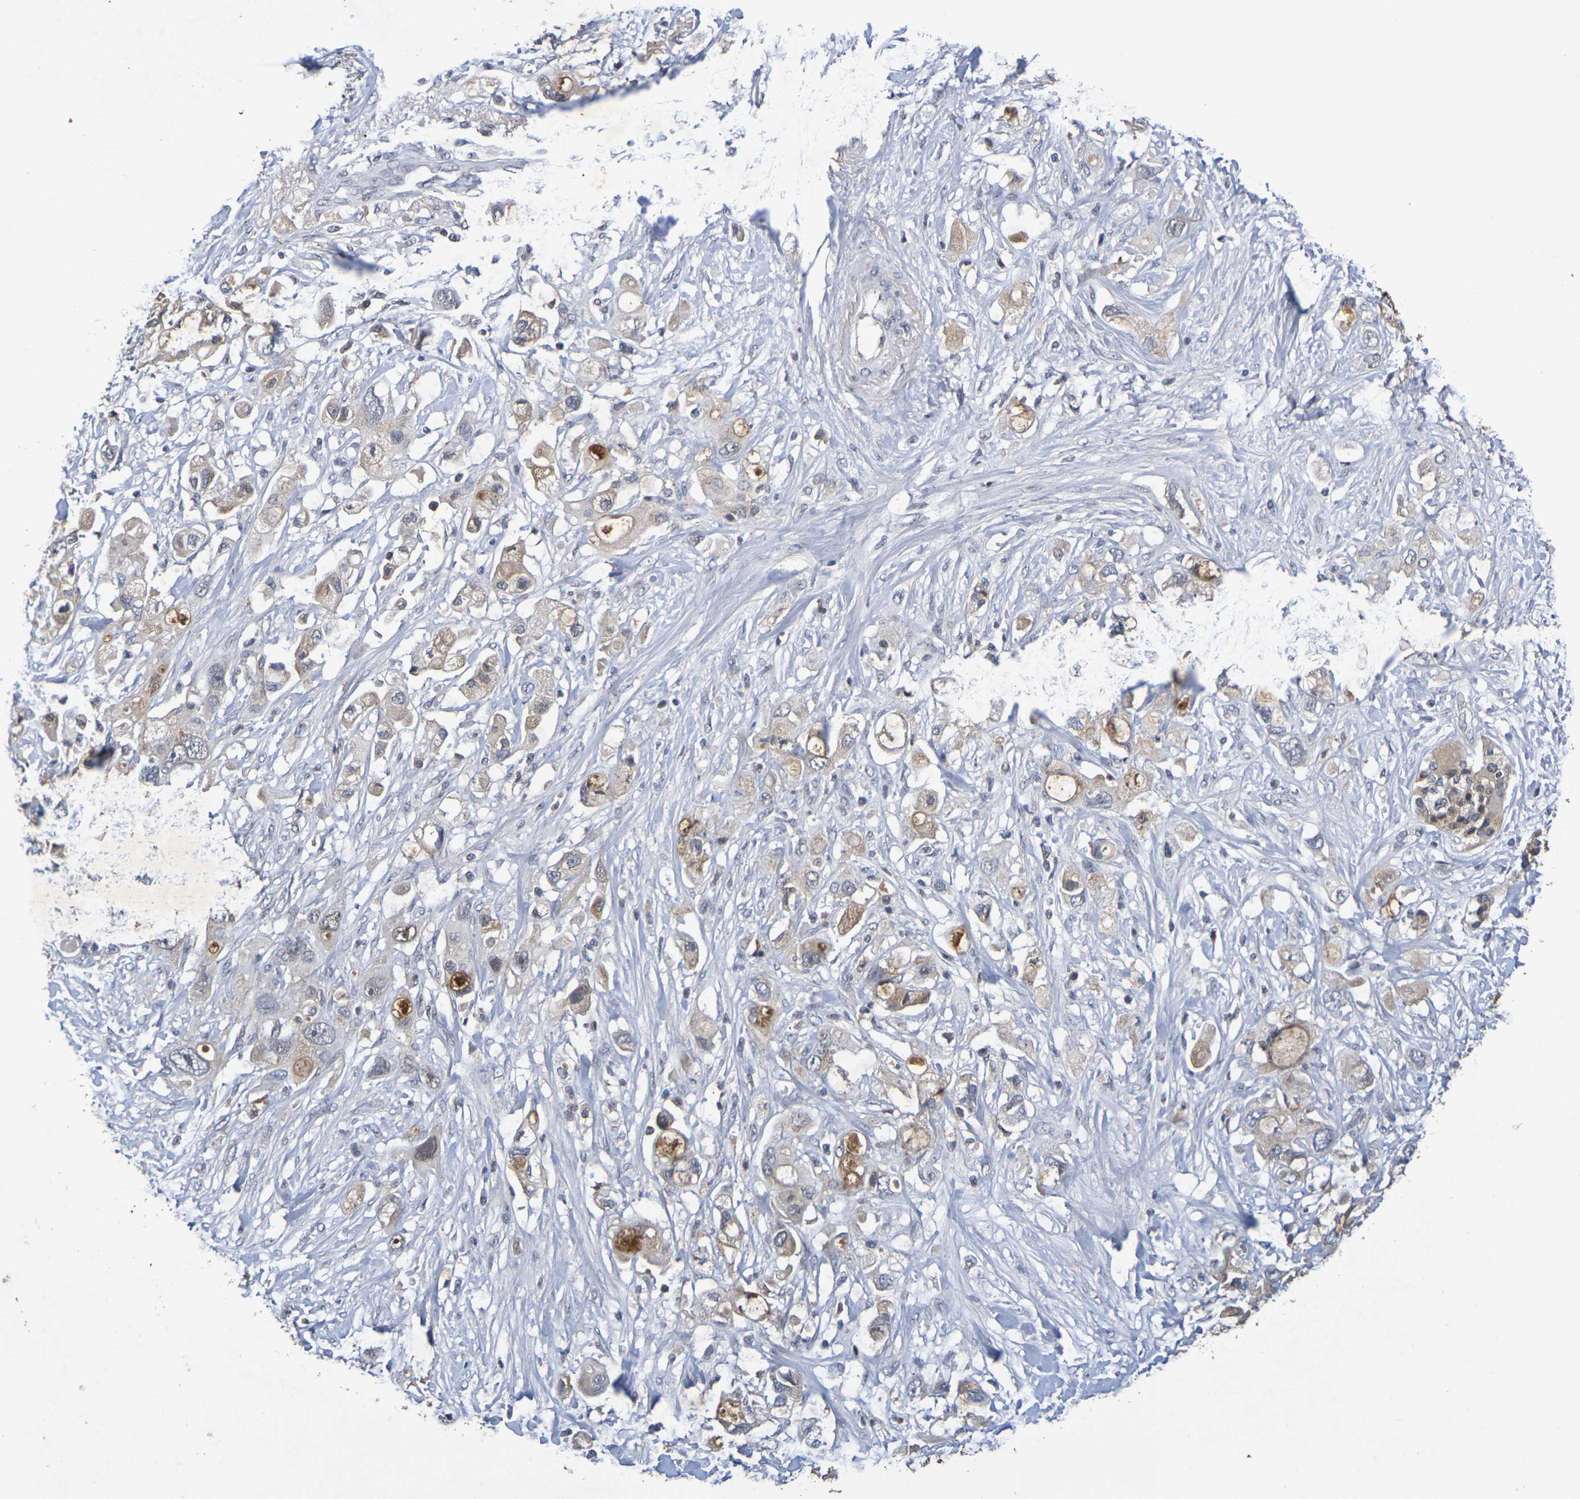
{"staining": {"intensity": "moderate", "quantity": ">75%", "location": "cytoplasmic/membranous"}, "tissue": "pancreatic cancer", "cell_type": "Tumor cells", "image_type": "cancer", "snomed": [{"axis": "morphology", "description": "Adenocarcinoma, NOS"}, {"axis": "topography", "description": "Pancreas"}], "caption": "There is medium levels of moderate cytoplasmic/membranous positivity in tumor cells of pancreatic cancer, as demonstrated by immunohistochemical staining (brown color).", "gene": "TERF2", "patient": {"sex": "female", "age": 56}}